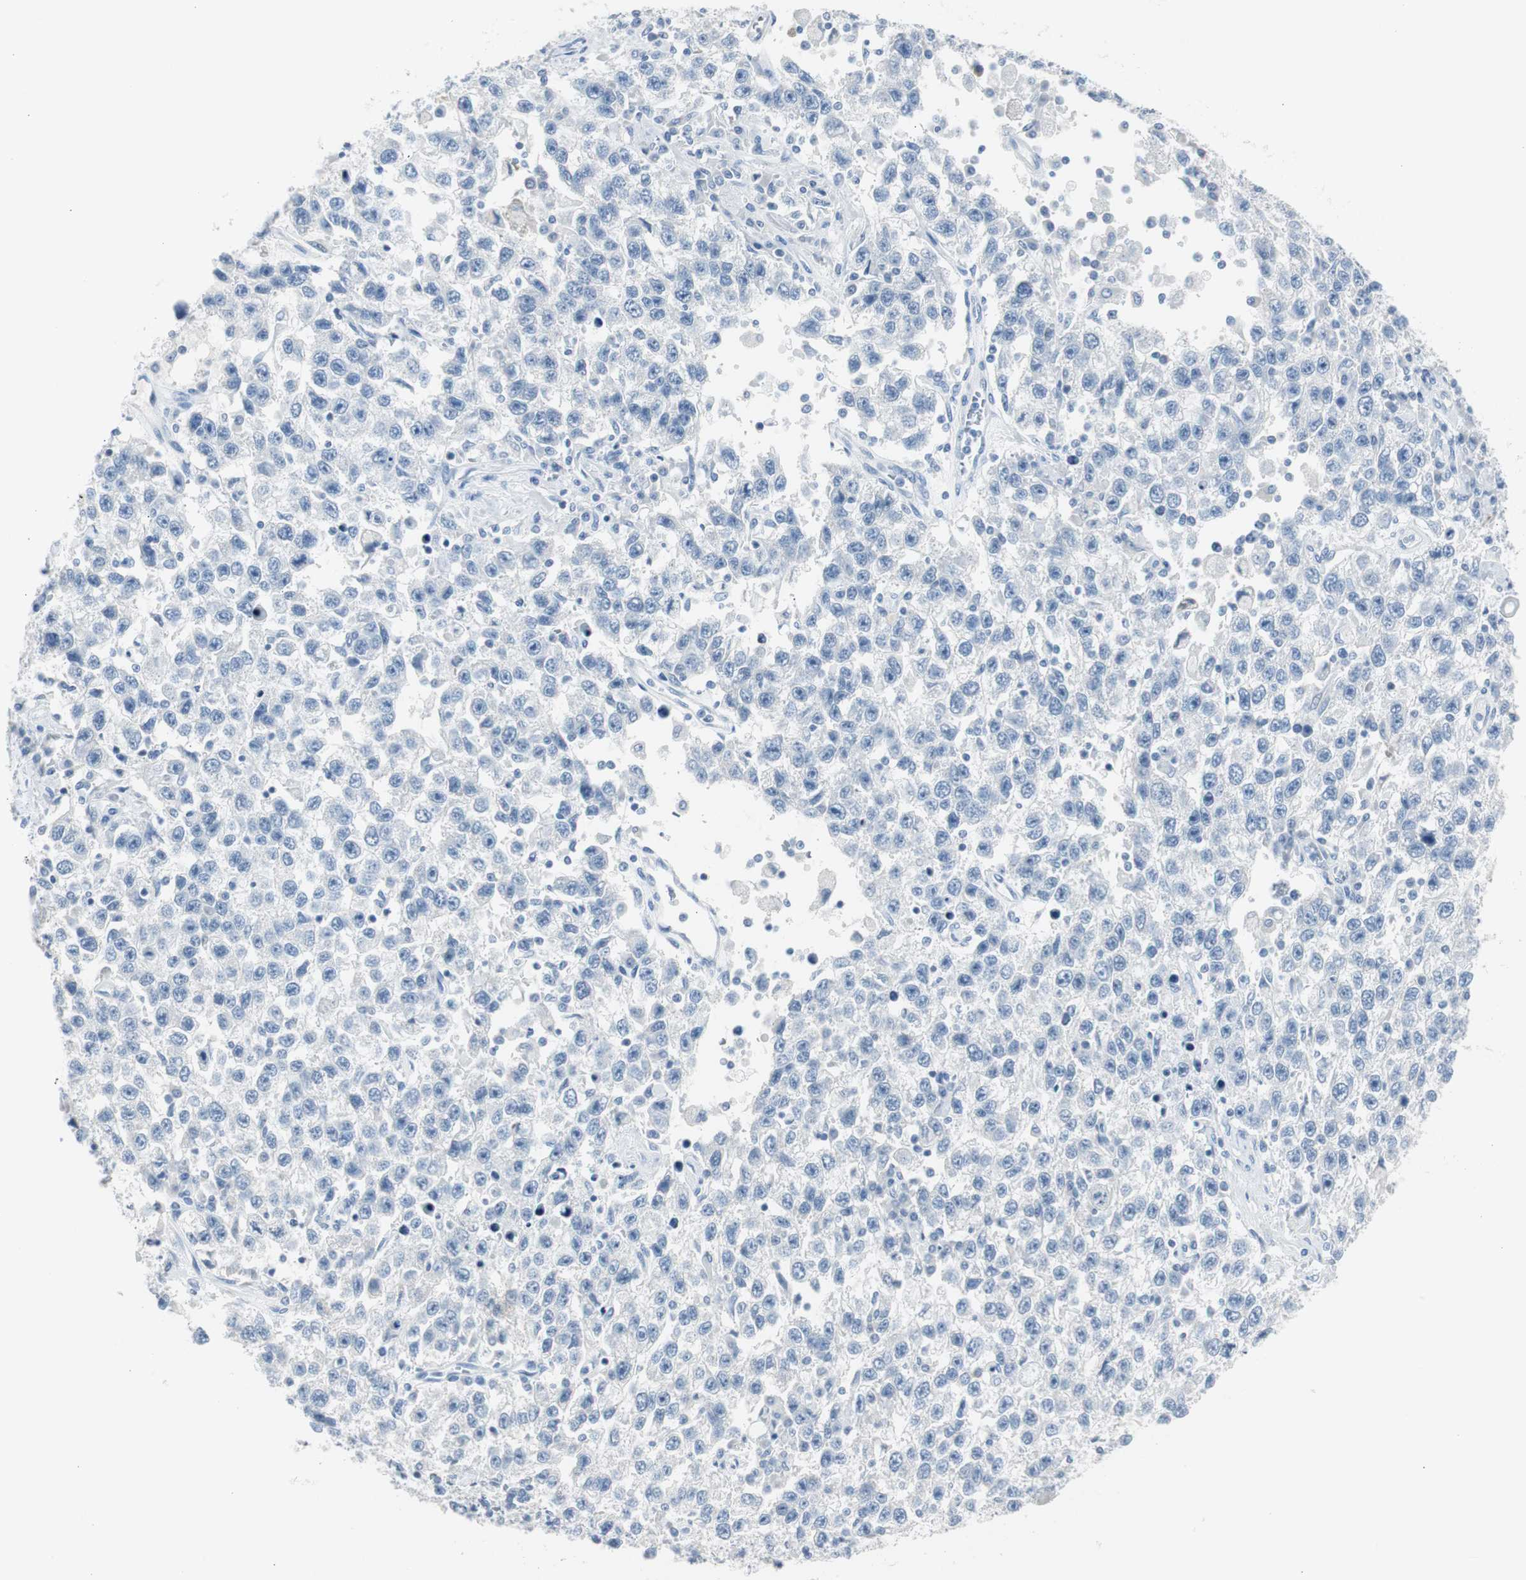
{"staining": {"intensity": "negative", "quantity": "none", "location": "none"}, "tissue": "testis cancer", "cell_type": "Tumor cells", "image_type": "cancer", "snomed": [{"axis": "morphology", "description": "Seminoma, NOS"}, {"axis": "topography", "description": "Testis"}], "caption": "An image of testis seminoma stained for a protein demonstrates no brown staining in tumor cells.", "gene": "S100A7", "patient": {"sex": "male", "age": 41}}